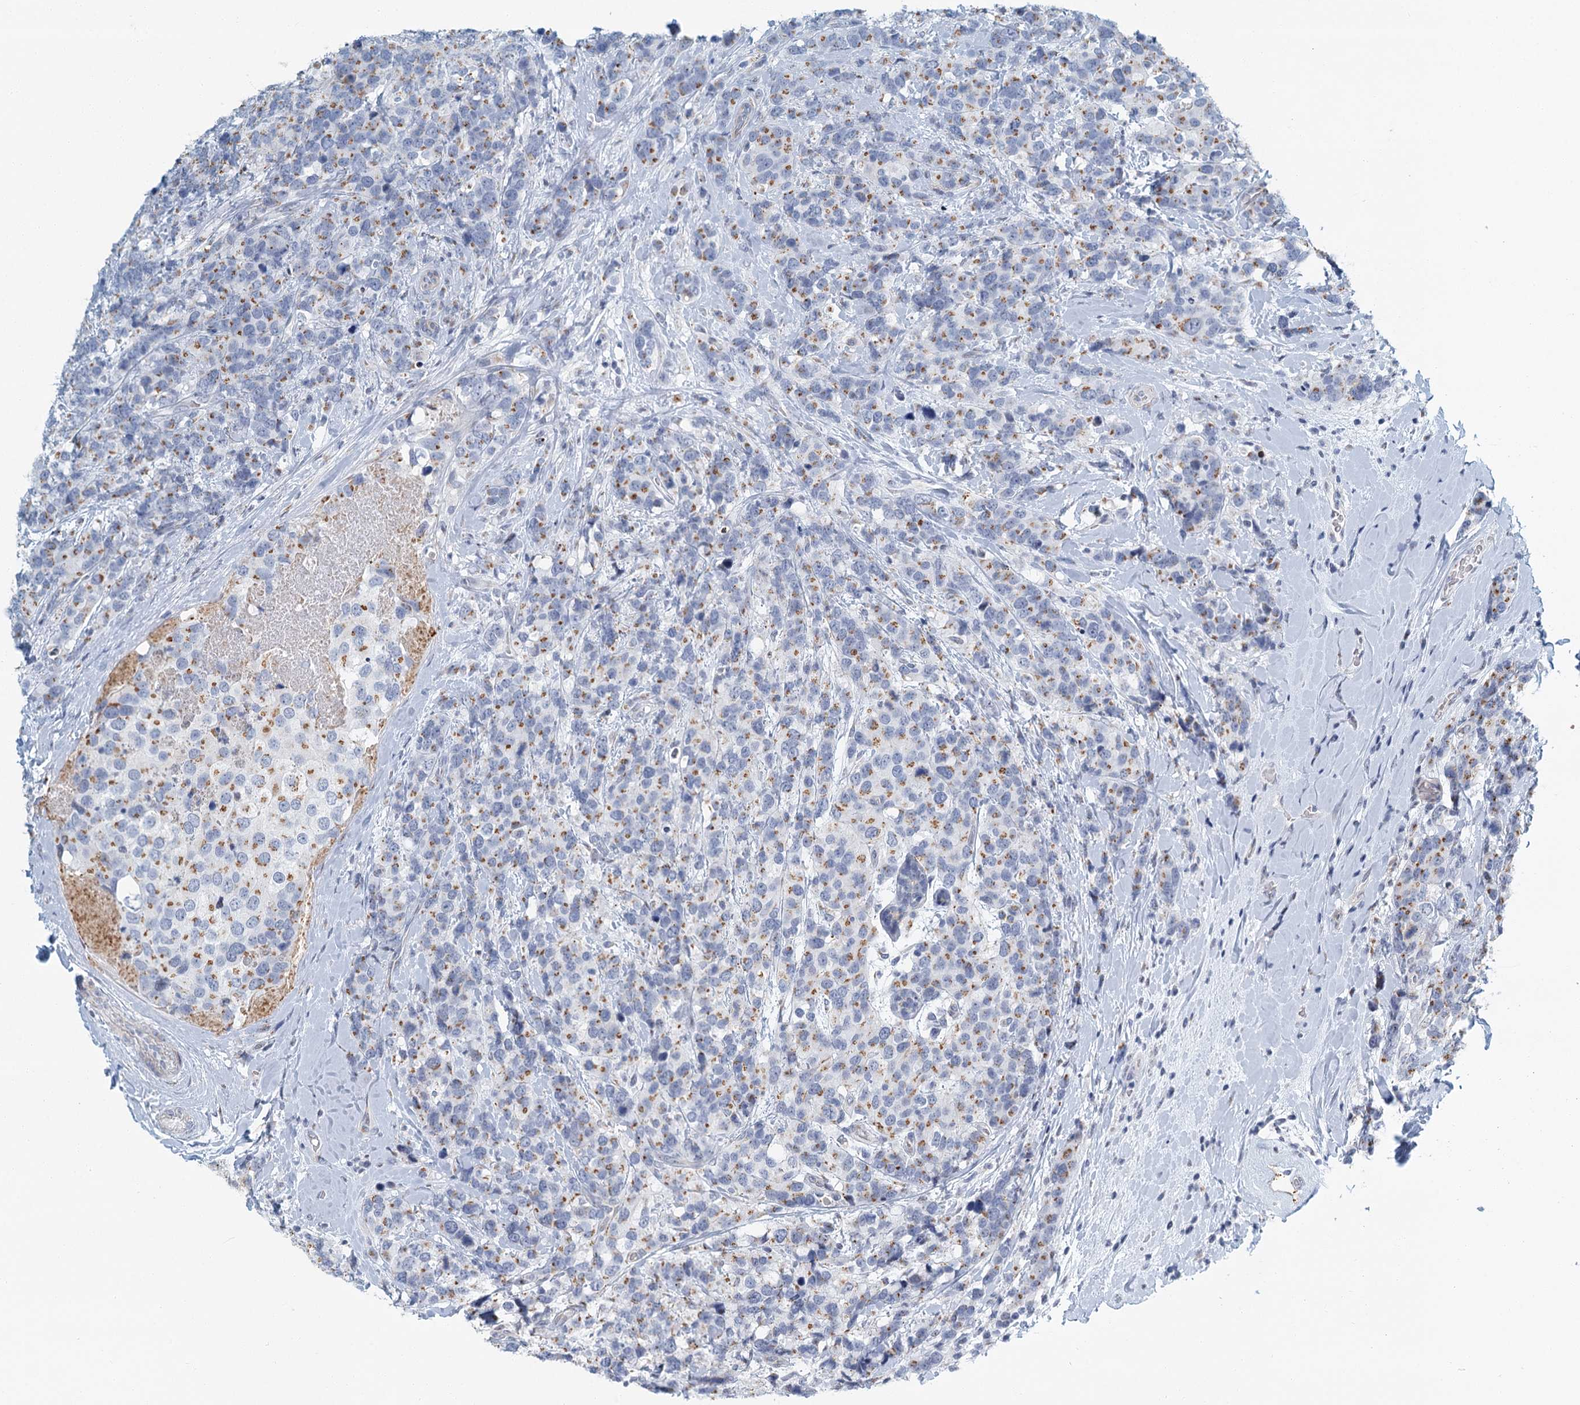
{"staining": {"intensity": "moderate", "quantity": "25%-75%", "location": "cytoplasmic/membranous"}, "tissue": "breast cancer", "cell_type": "Tumor cells", "image_type": "cancer", "snomed": [{"axis": "morphology", "description": "Lobular carcinoma"}, {"axis": "topography", "description": "Breast"}], "caption": "Approximately 25%-75% of tumor cells in human breast lobular carcinoma demonstrate moderate cytoplasmic/membranous protein positivity as visualized by brown immunohistochemical staining.", "gene": "ZNF527", "patient": {"sex": "female", "age": 59}}